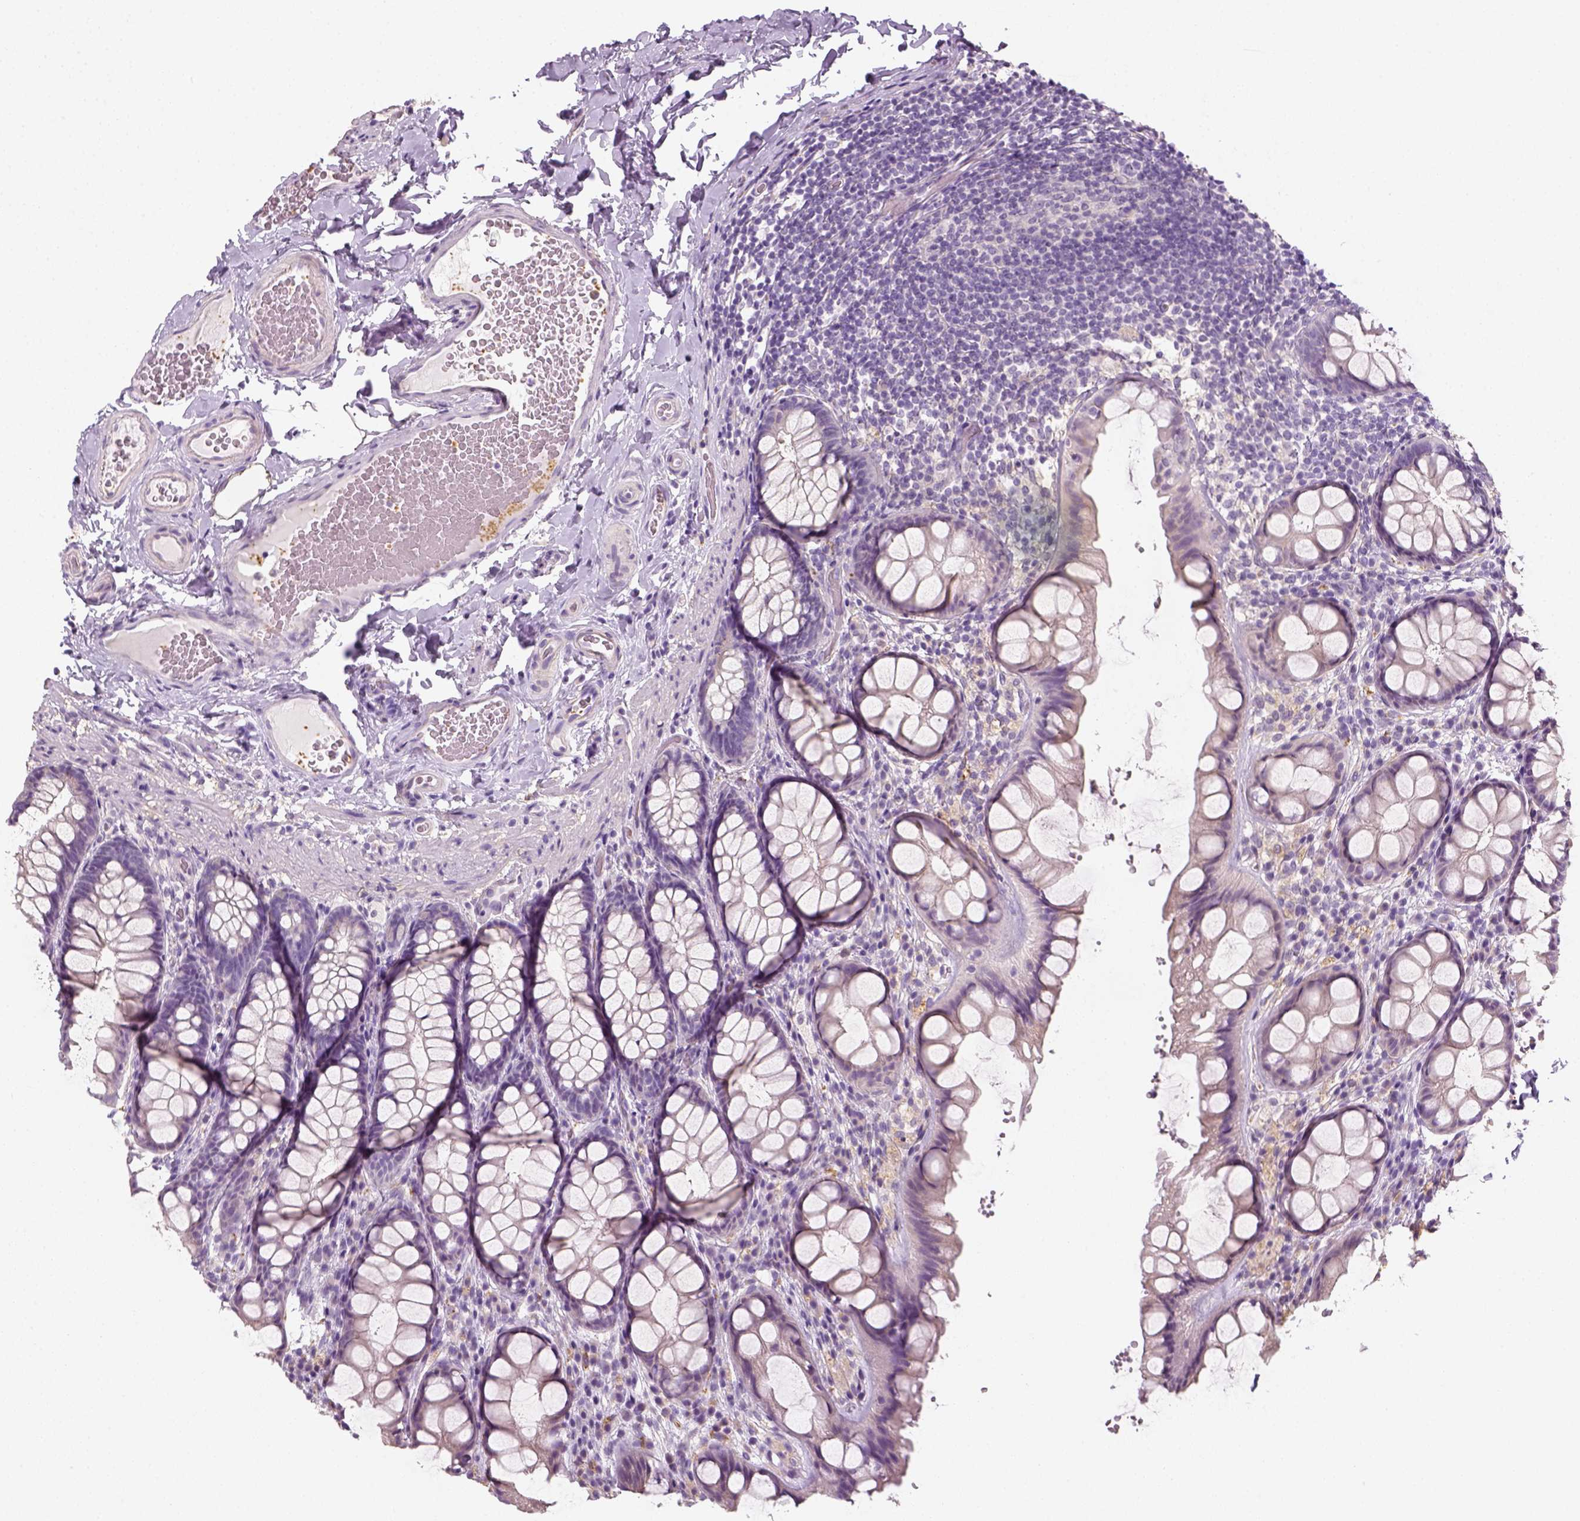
{"staining": {"intensity": "negative", "quantity": "none", "location": "none"}, "tissue": "colon", "cell_type": "Endothelial cells", "image_type": "normal", "snomed": [{"axis": "morphology", "description": "Normal tissue, NOS"}, {"axis": "topography", "description": "Colon"}], "caption": "High power microscopy image of an IHC micrograph of unremarkable colon, revealing no significant positivity in endothelial cells. (Stains: DAB immunohistochemistry (IHC) with hematoxylin counter stain, Microscopy: brightfield microscopy at high magnification).", "gene": "FAM163B", "patient": {"sex": "male", "age": 47}}